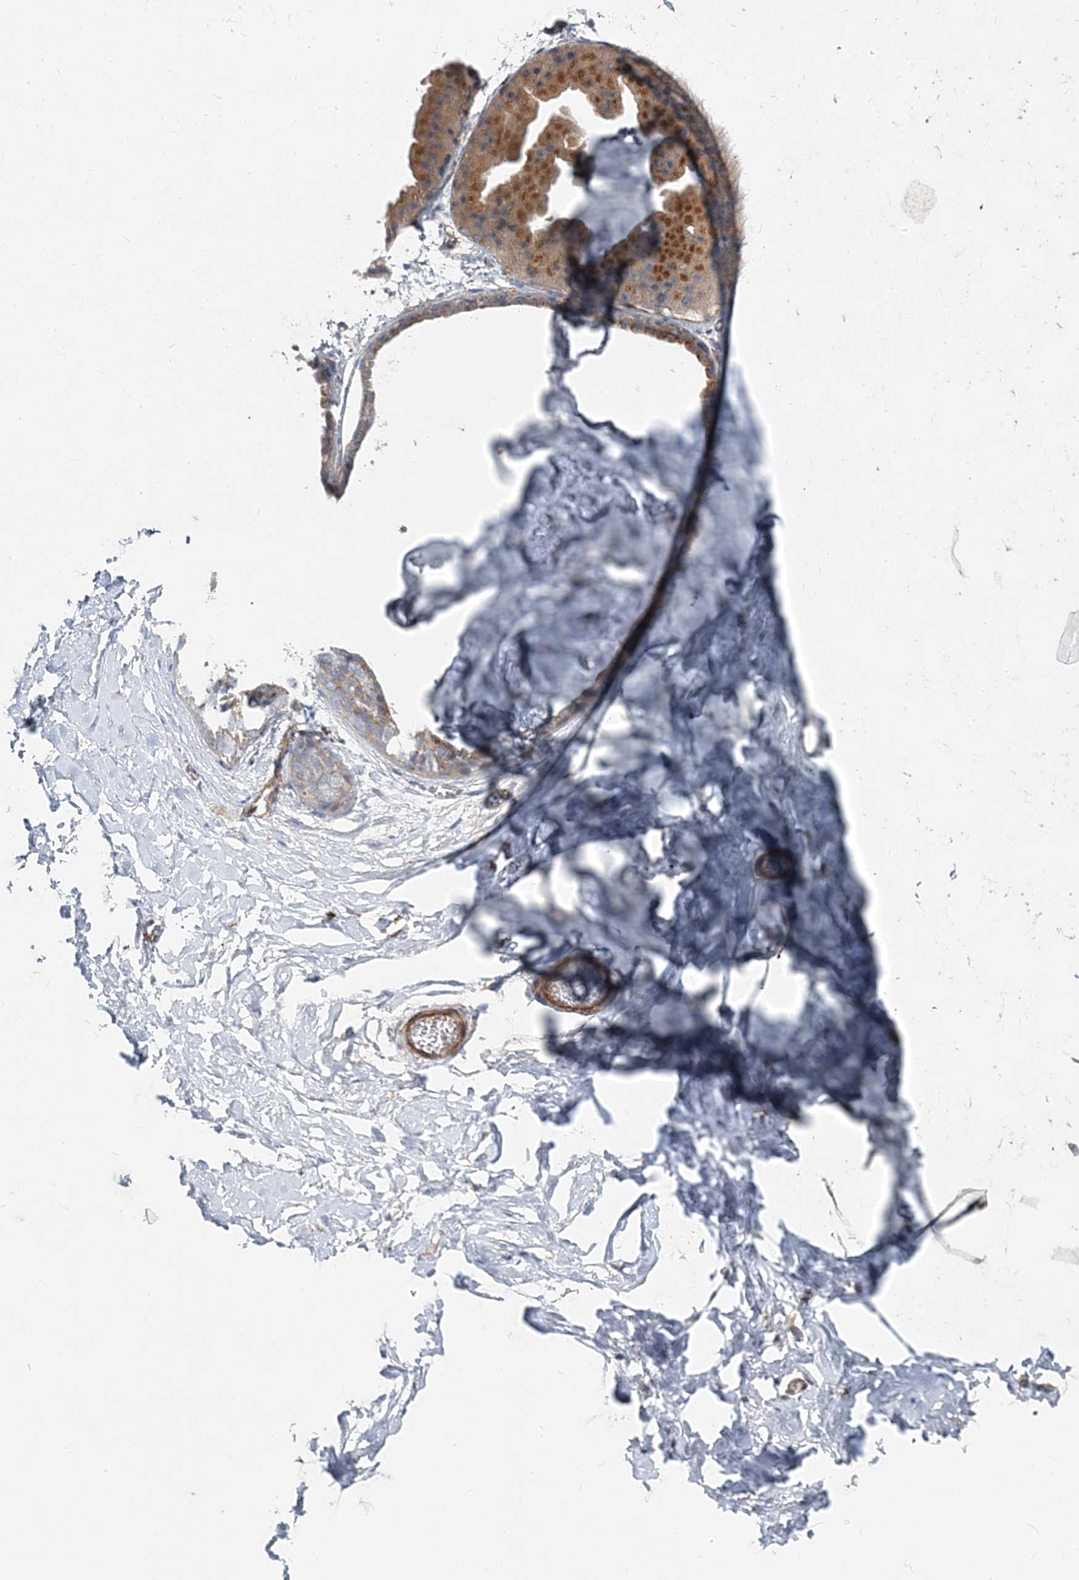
{"staining": {"intensity": "negative", "quantity": "none", "location": "none"}, "tissue": "adipose tissue", "cell_type": "Adipocytes", "image_type": "normal", "snomed": [{"axis": "morphology", "description": "Normal tissue, NOS"}, {"axis": "morphology", "description": "Fibrosis, NOS"}, {"axis": "topography", "description": "Breast"}, {"axis": "topography", "description": "Adipose tissue"}], "caption": "A high-resolution histopathology image shows IHC staining of normal adipose tissue, which exhibits no significant expression in adipocytes.", "gene": "NBAS", "patient": {"sex": "female", "age": 39}}